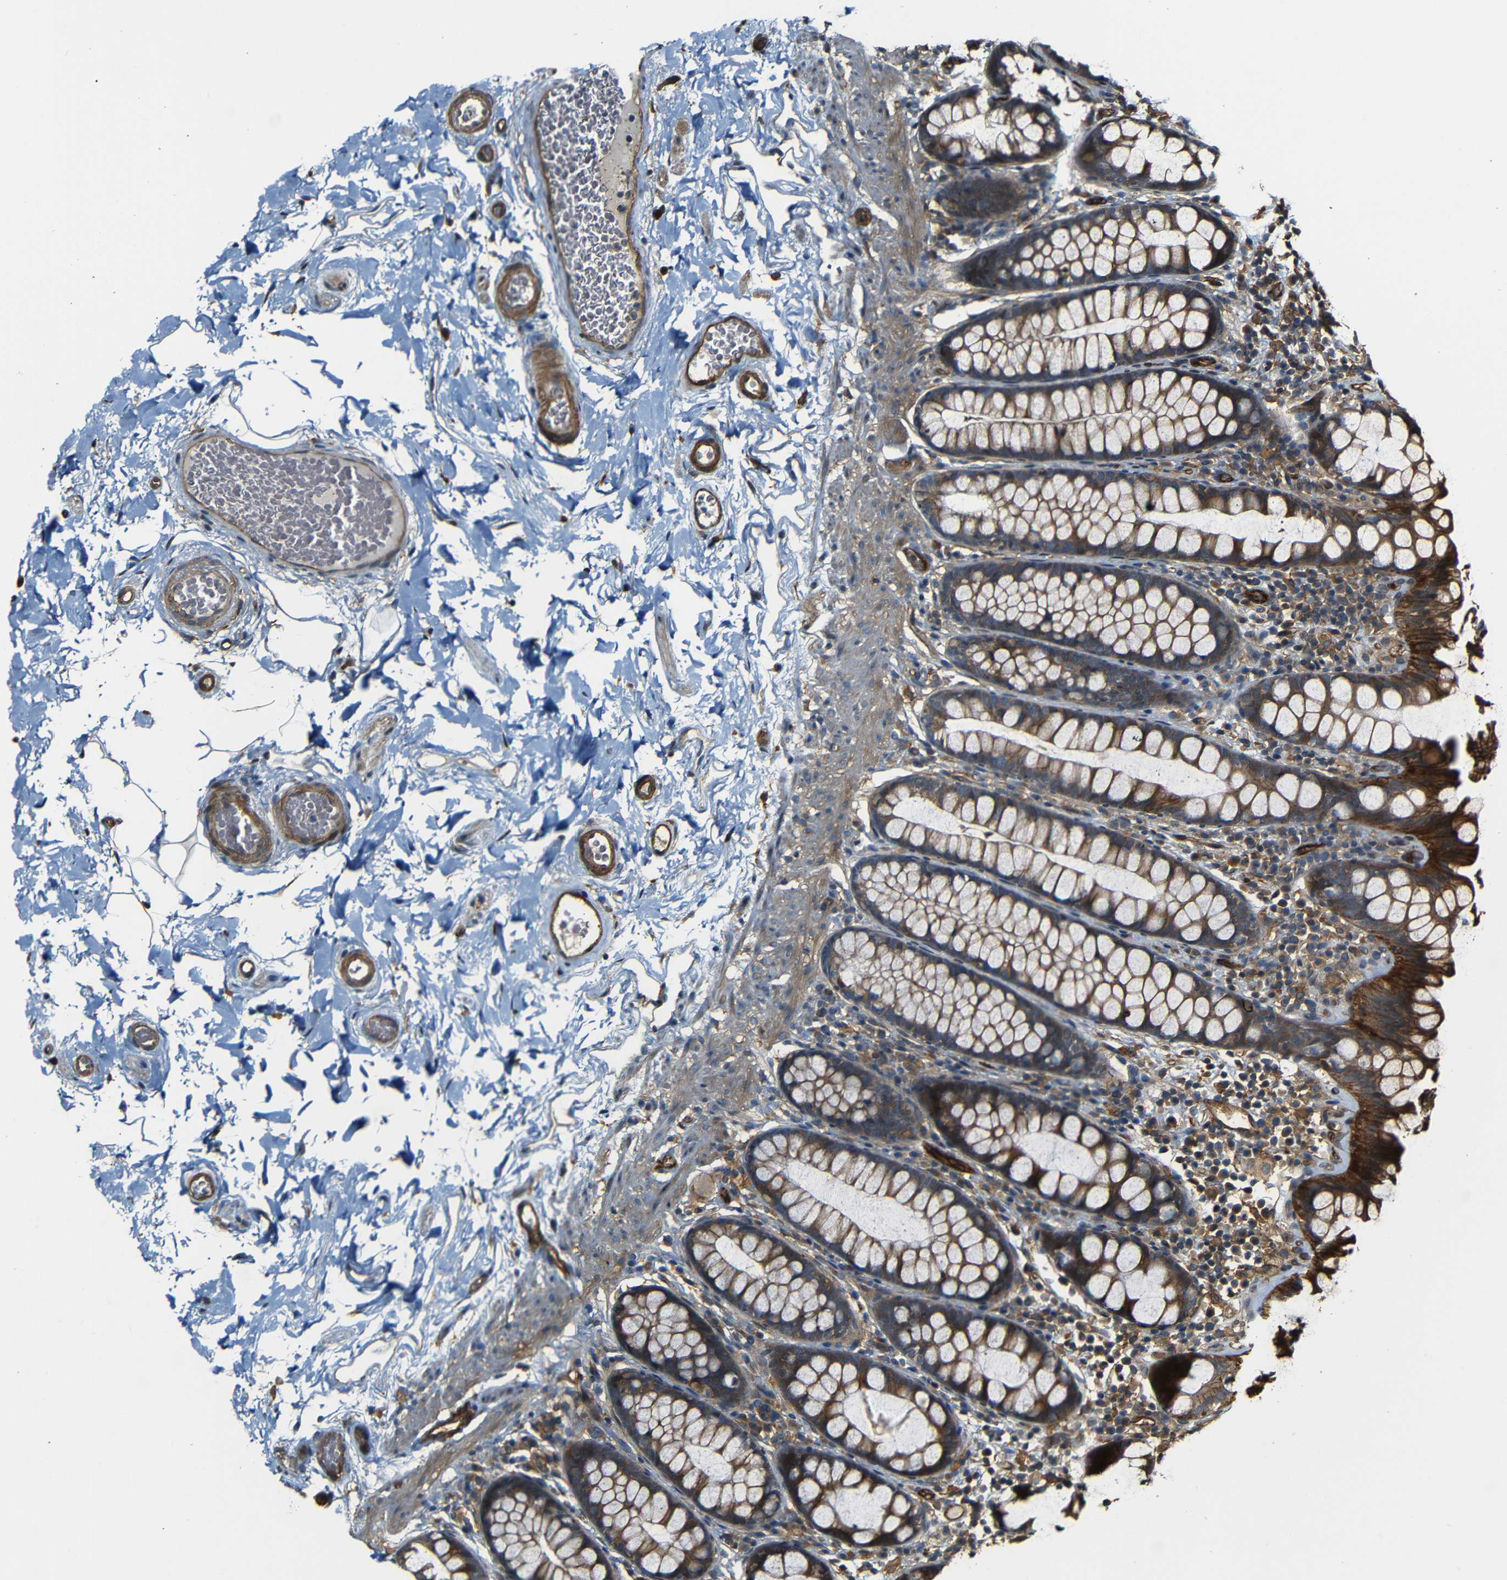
{"staining": {"intensity": "strong", "quantity": ">75%", "location": "cytoplasmic/membranous"}, "tissue": "colon", "cell_type": "Endothelial cells", "image_type": "normal", "snomed": [{"axis": "morphology", "description": "Normal tissue, NOS"}, {"axis": "topography", "description": "Colon"}], "caption": "A high amount of strong cytoplasmic/membranous staining is appreciated in about >75% of endothelial cells in unremarkable colon. (DAB = brown stain, brightfield microscopy at high magnification).", "gene": "RELL1", "patient": {"sex": "female", "age": 80}}